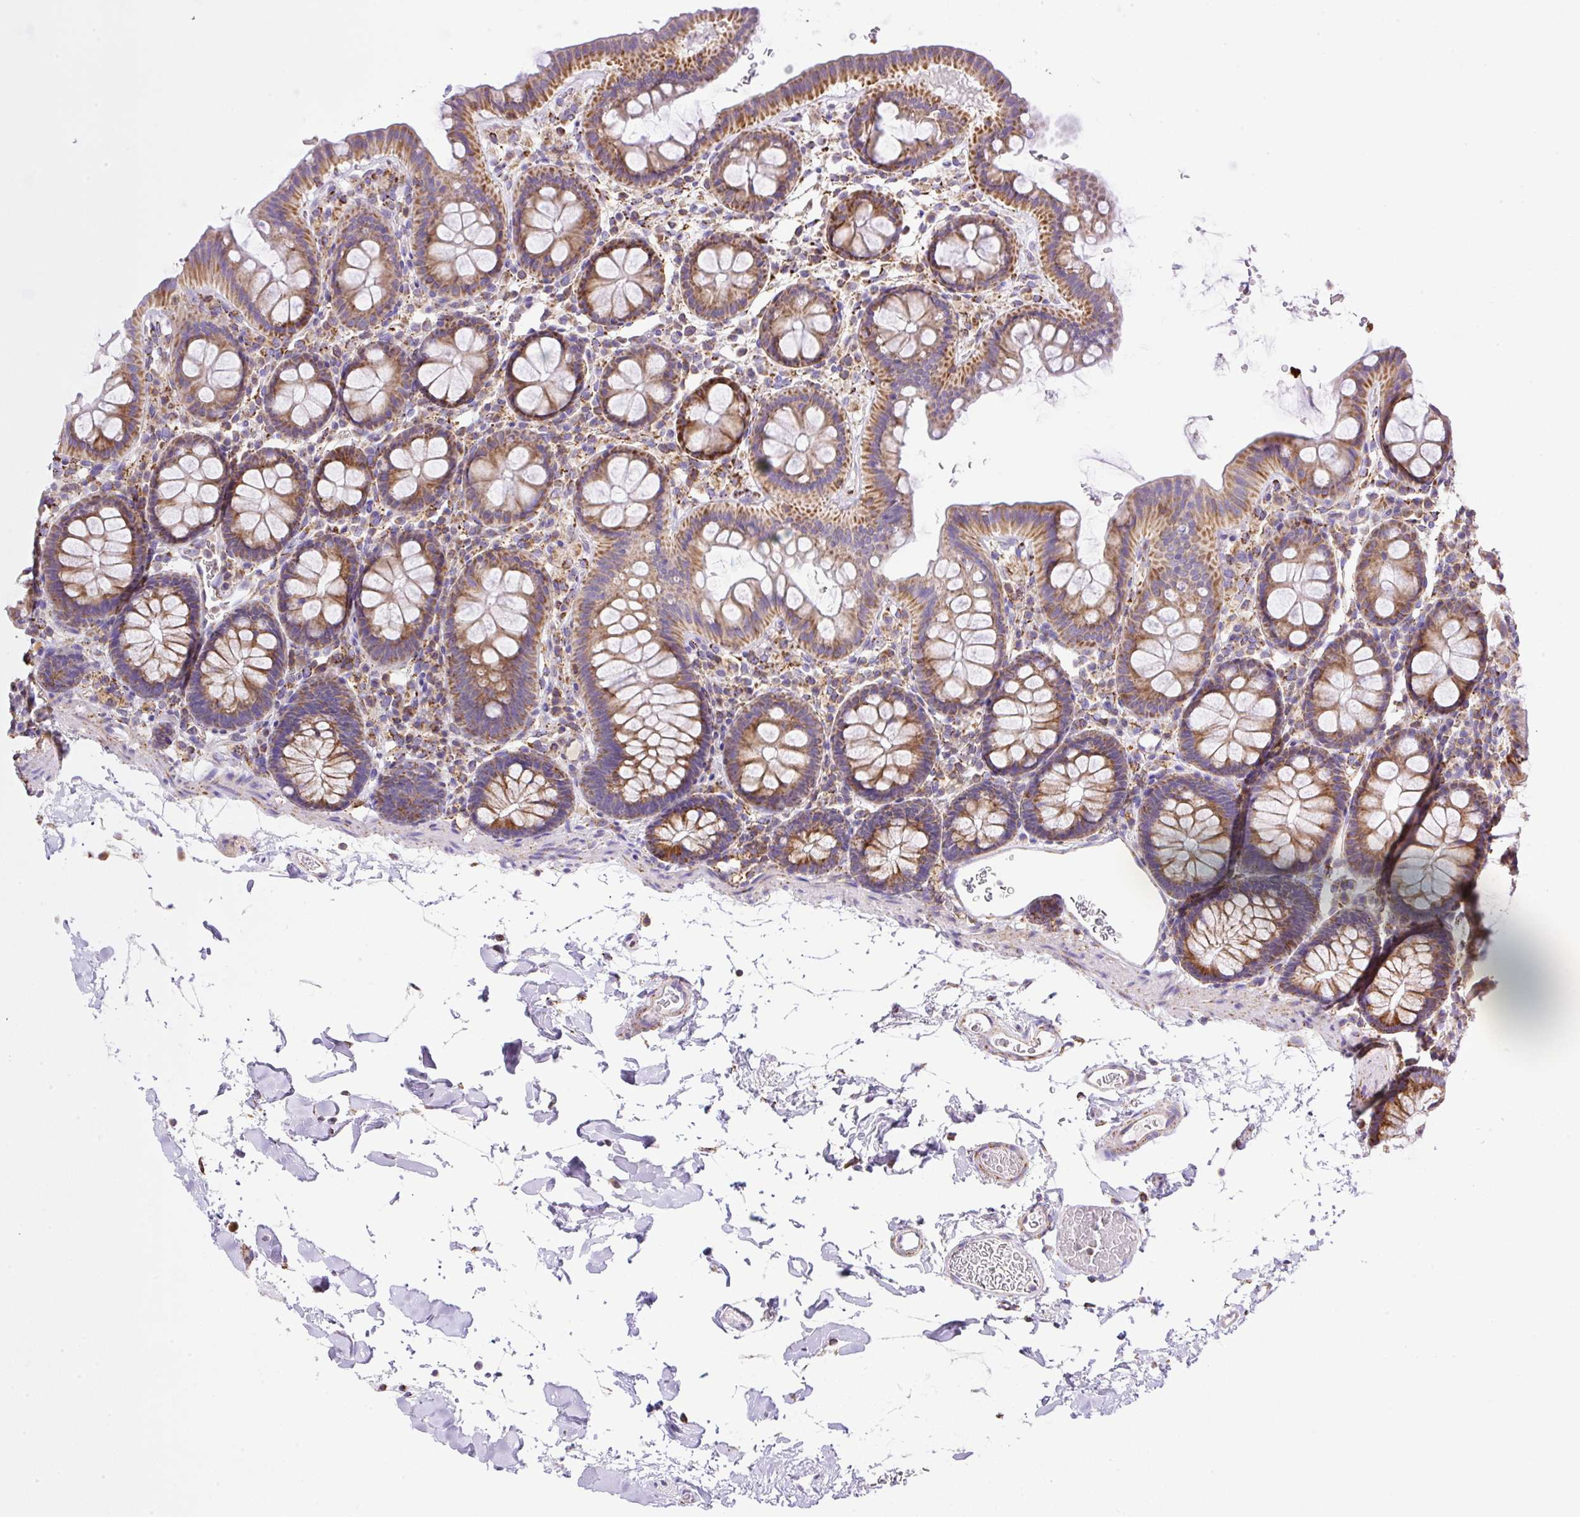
{"staining": {"intensity": "moderate", "quantity": "<25%", "location": "cytoplasmic/membranous"}, "tissue": "colon", "cell_type": "Endothelial cells", "image_type": "normal", "snomed": [{"axis": "morphology", "description": "Normal tissue, NOS"}, {"axis": "topography", "description": "Colon"}], "caption": "IHC histopathology image of normal colon: colon stained using immunohistochemistry (IHC) demonstrates low levels of moderate protein expression localized specifically in the cytoplasmic/membranous of endothelial cells, appearing as a cytoplasmic/membranous brown color.", "gene": "NF1", "patient": {"sex": "male", "age": 75}}